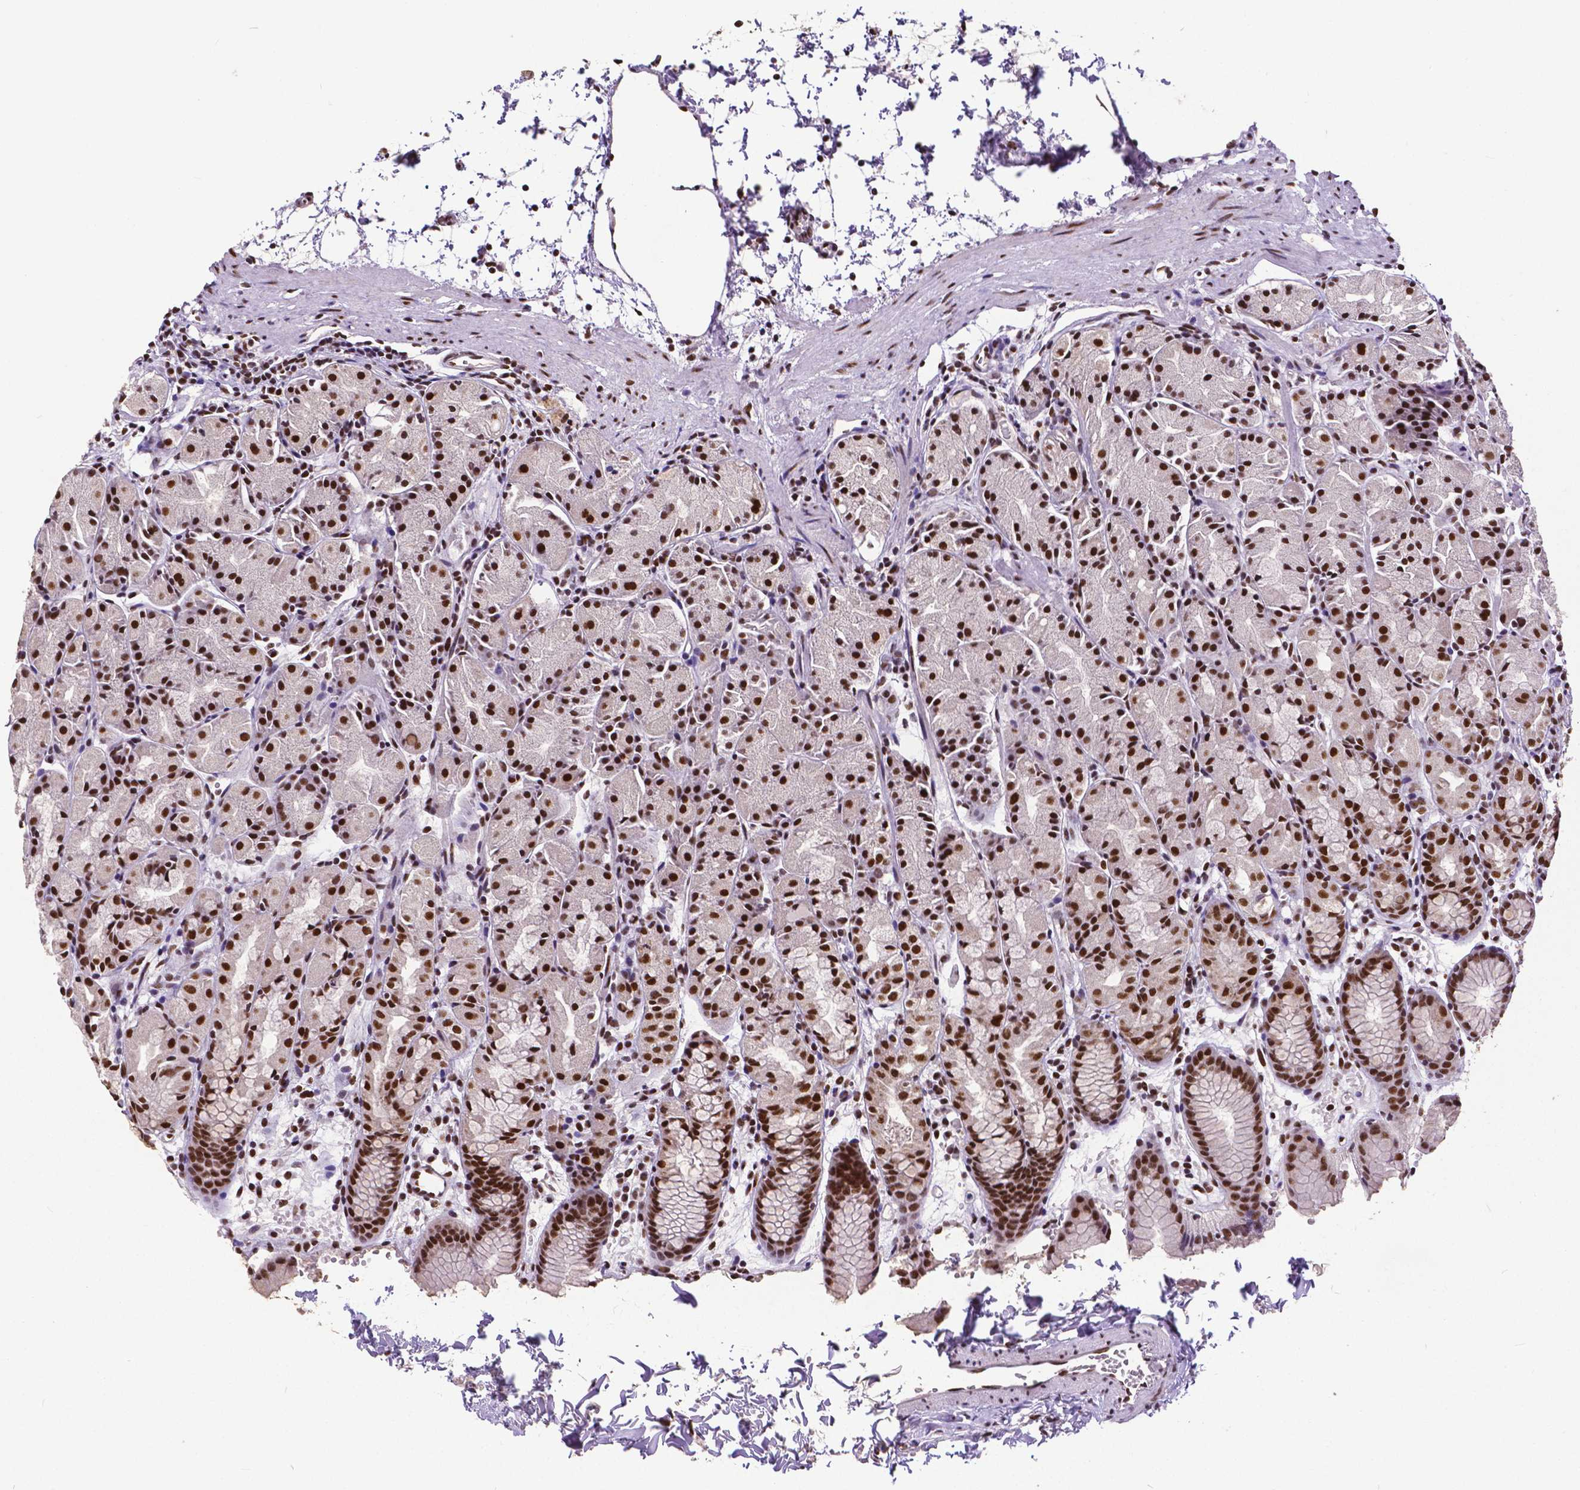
{"staining": {"intensity": "strong", "quantity": "25%-75%", "location": "nuclear"}, "tissue": "stomach", "cell_type": "Glandular cells", "image_type": "normal", "snomed": [{"axis": "morphology", "description": "Normal tissue, NOS"}, {"axis": "topography", "description": "Stomach, upper"}], "caption": "Immunohistochemistry of unremarkable stomach demonstrates high levels of strong nuclear expression in about 25%-75% of glandular cells.", "gene": "ATRX", "patient": {"sex": "male", "age": 47}}